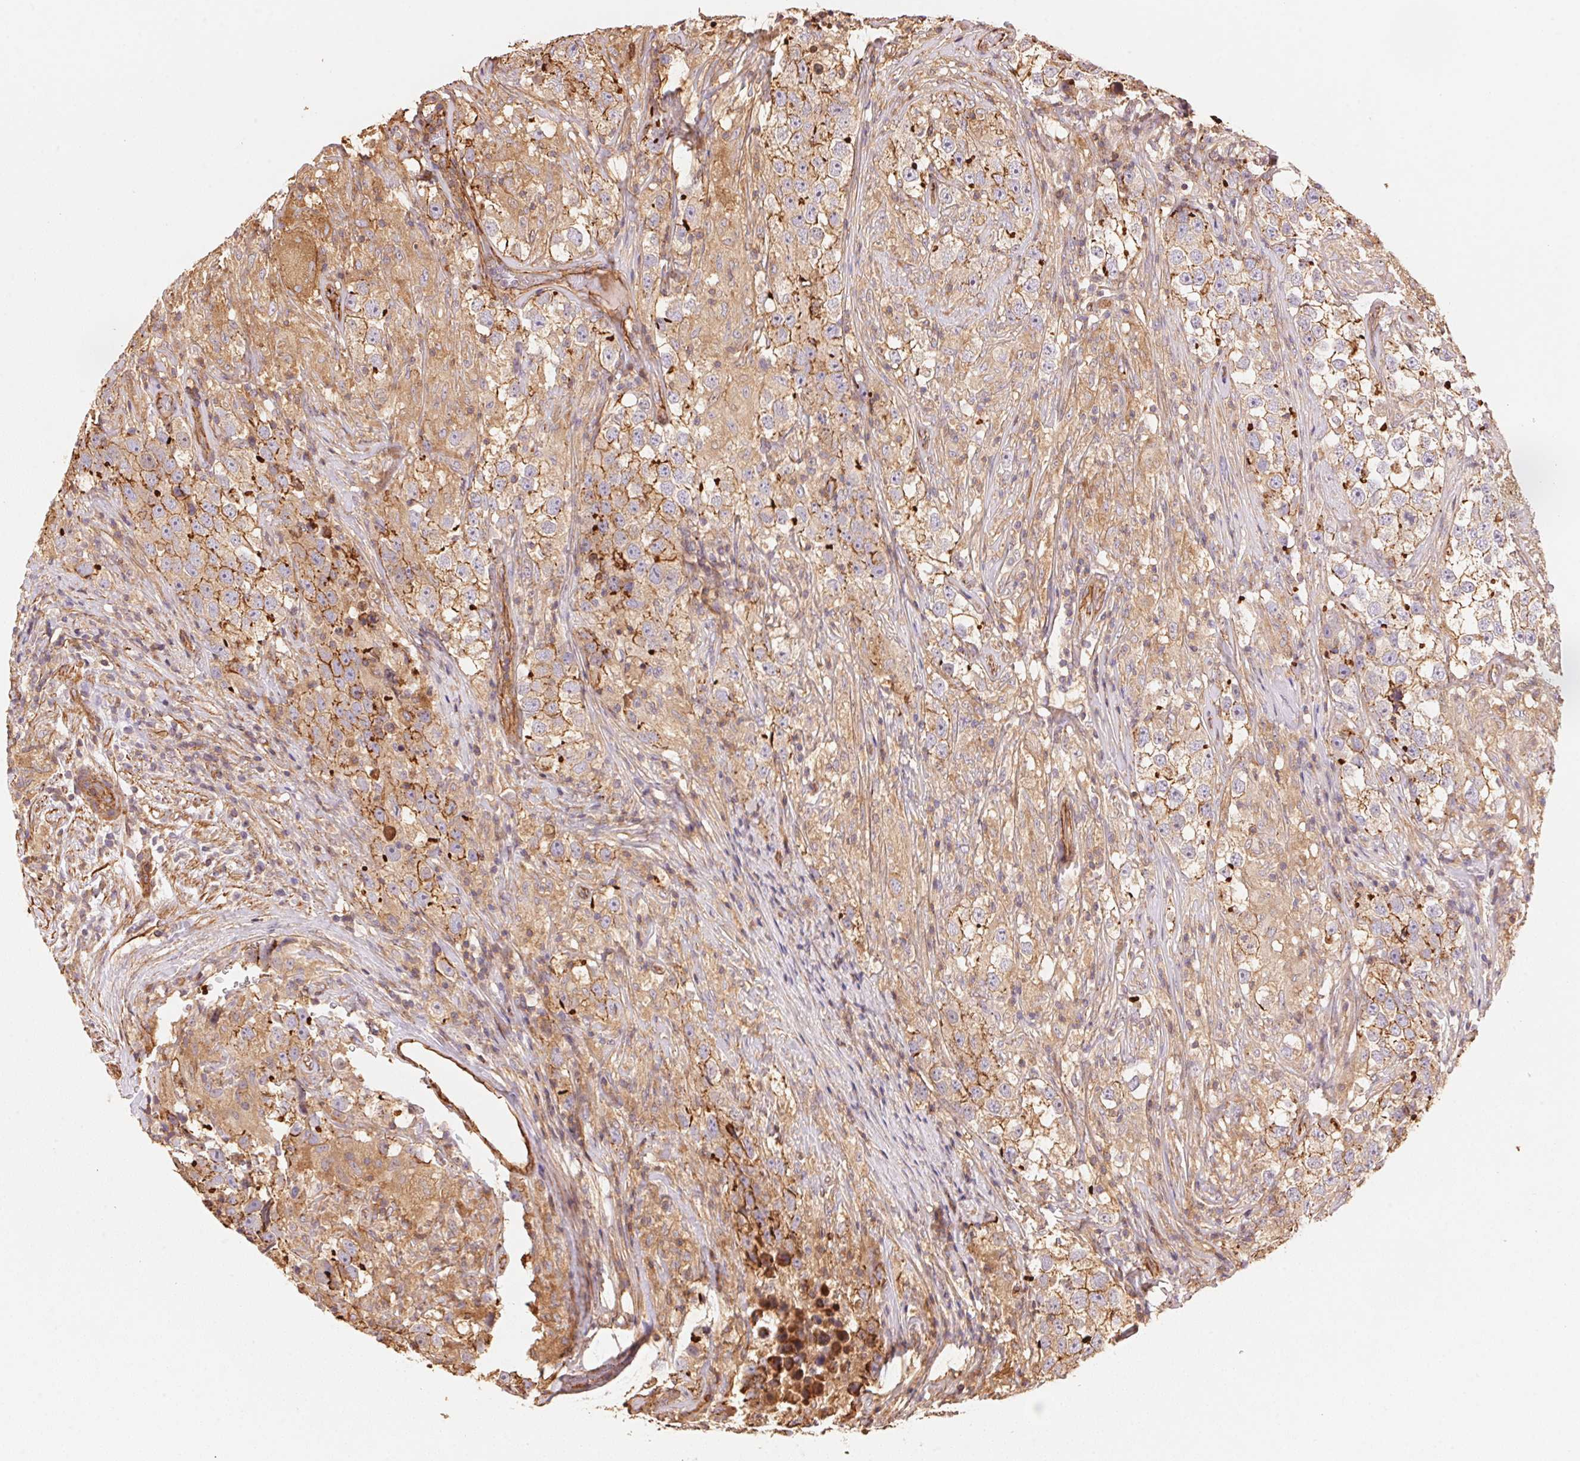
{"staining": {"intensity": "moderate", "quantity": ">75%", "location": "cytoplasmic/membranous"}, "tissue": "testis cancer", "cell_type": "Tumor cells", "image_type": "cancer", "snomed": [{"axis": "morphology", "description": "Seminoma, NOS"}, {"axis": "topography", "description": "Testis"}], "caption": "Protein analysis of testis seminoma tissue demonstrates moderate cytoplasmic/membranous expression in about >75% of tumor cells.", "gene": "FRAS1", "patient": {"sex": "male", "age": 46}}